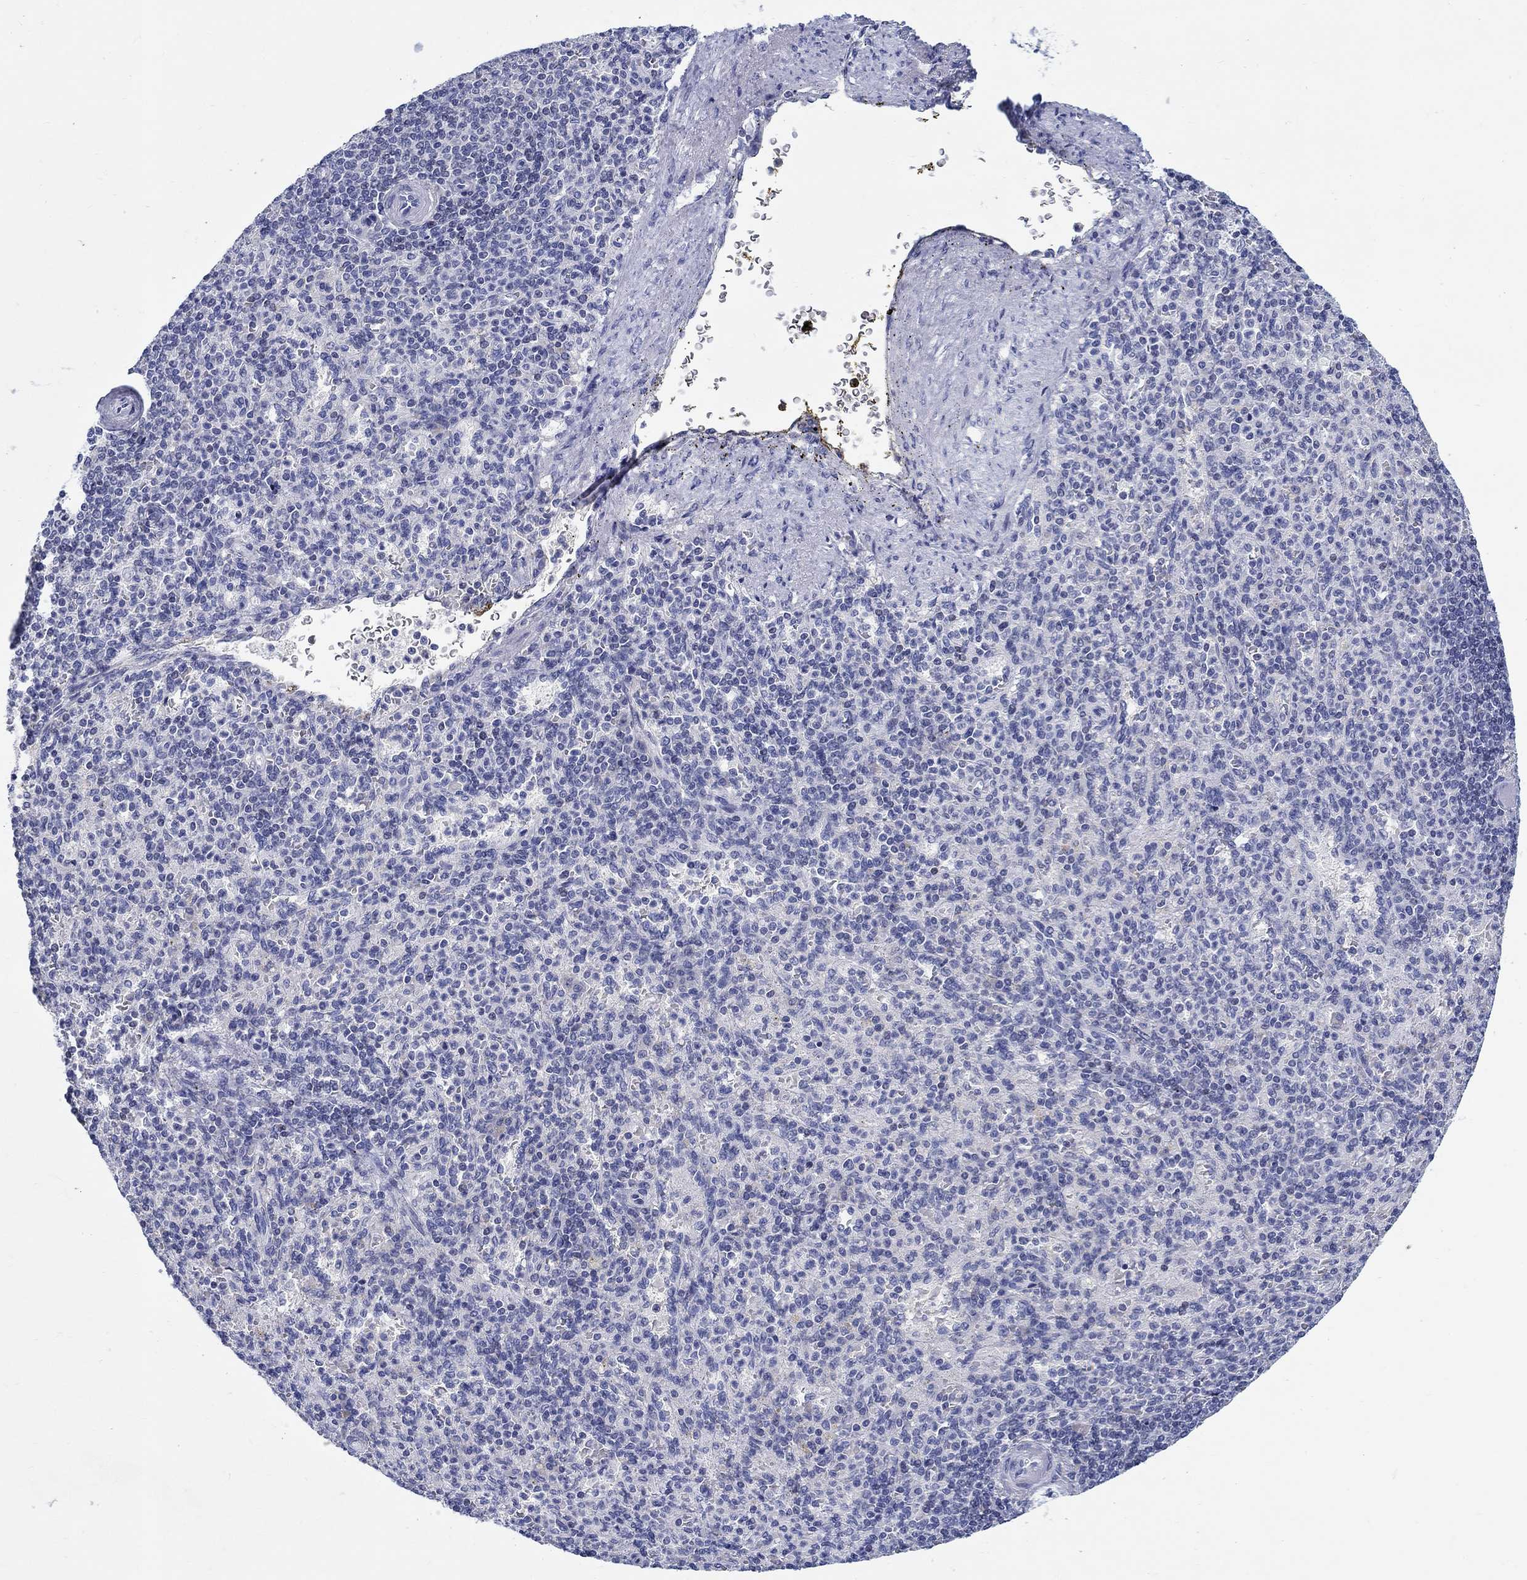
{"staining": {"intensity": "negative", "quantity": "none", "location": "none"}, "tissue": "spleen", "cell_type": "Cells in red pulp", "image_type": "normal", "snomed": [{"axis": "morphology", "description": "Normal tissue, NOS"}, {"axis": "topography", "description": "Spleen"}], "caption": "Immunohistochemistry histopathology image of benign spleen: spleen stained with DAB displays no significant protein staining in cells in red pulp.", "gene": "CRYGA", "patient": {"sex": "female", "age": 74}}